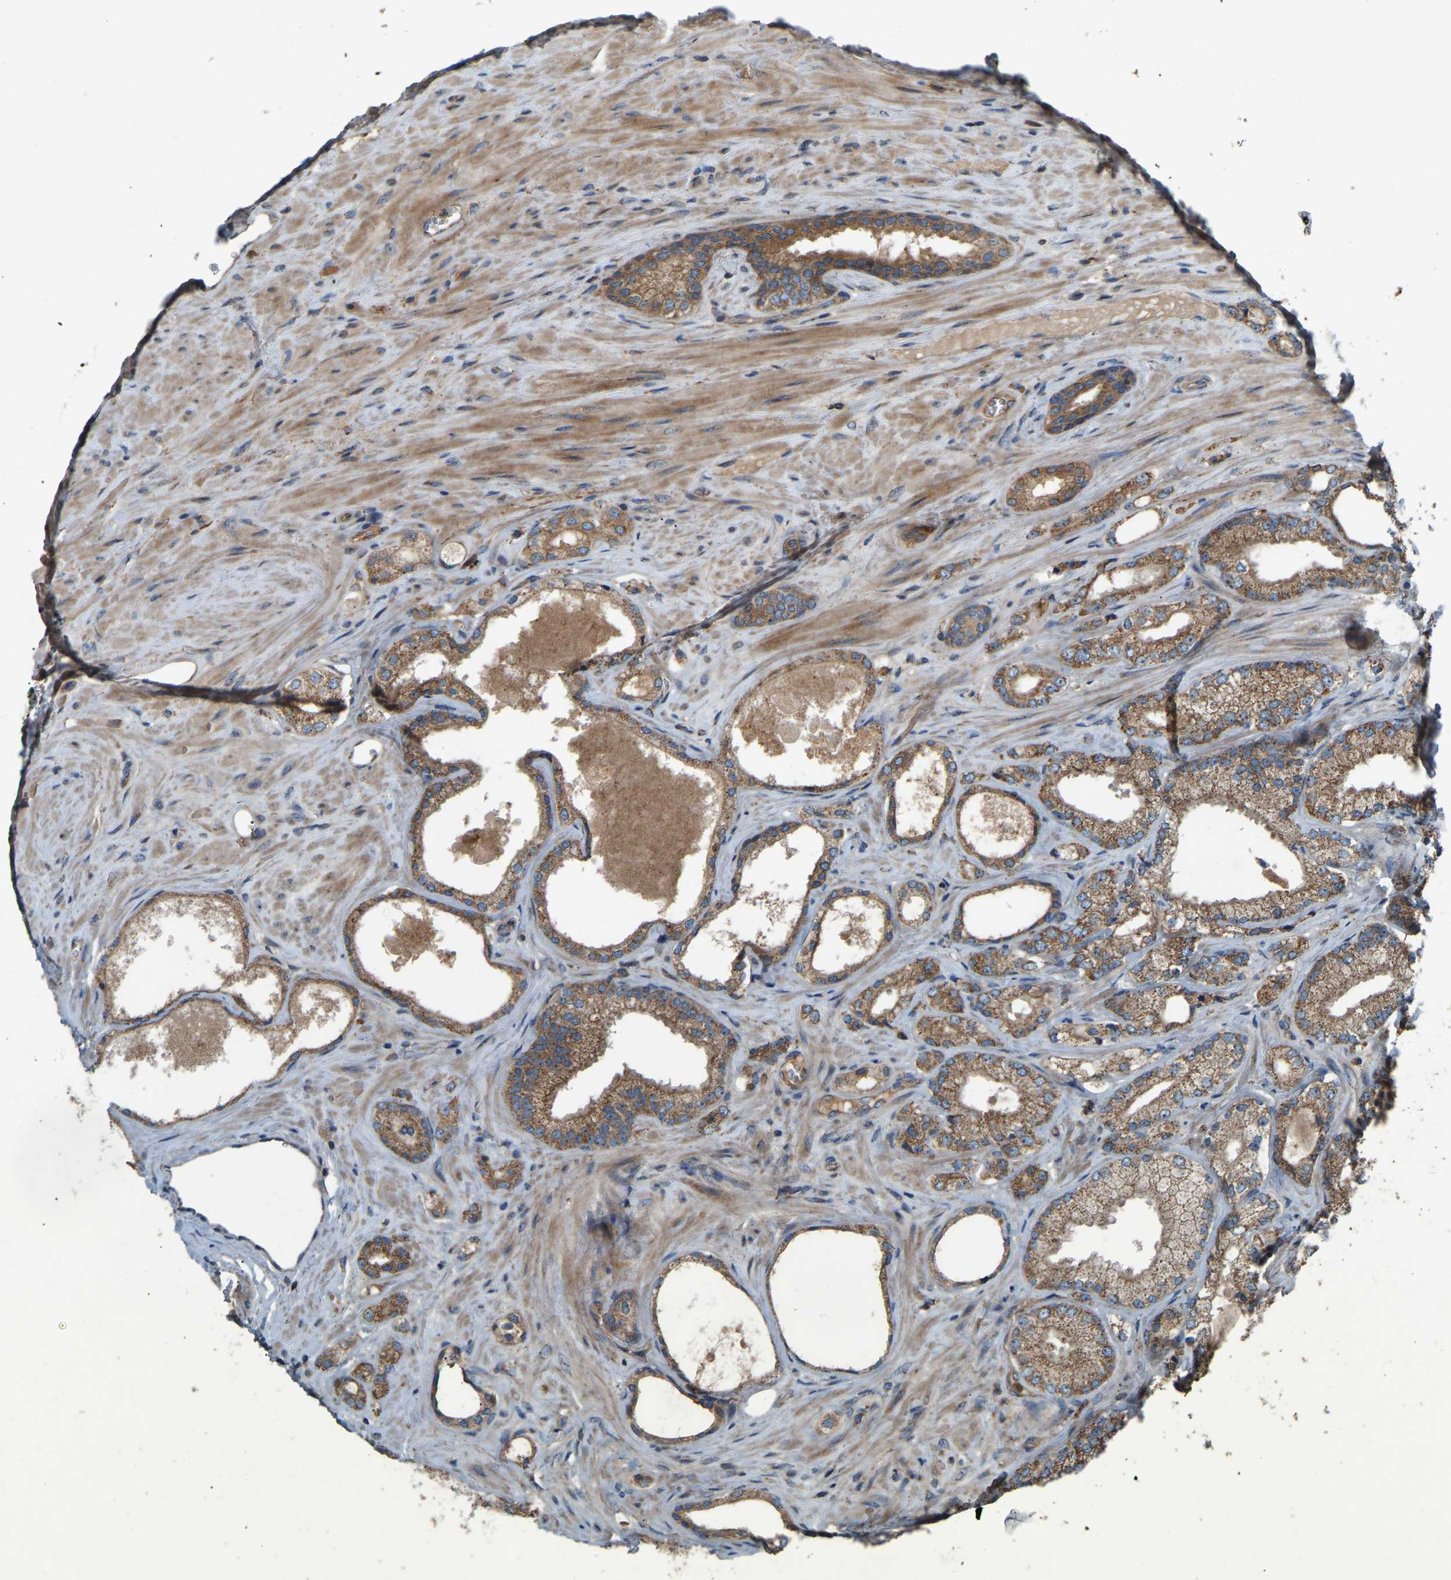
{"staining": {"intensity": "moderate", "quantity": ">75%", "location": "cytoplasmic/membranous"}, "tissue": "prostate cancer", "cell_type": "Tumor cells", "image_type": "cancer", "snomed": [{"axis": "morphology", "description": "Adenocarcinoma, Low grade"}, {"axis": "topography", "description": "Prostate"}], "caption": "High-power microscopy captured an immunohistochemistry photomicrograph of prostate cancer (adenocarcinoma (low-grade)), revealing moderate cytoplasmic/membranous expression in approximately >75% of tumor cells.", "gene": "SAMD9L", "patient": {"sex": "male", "age": 65}}